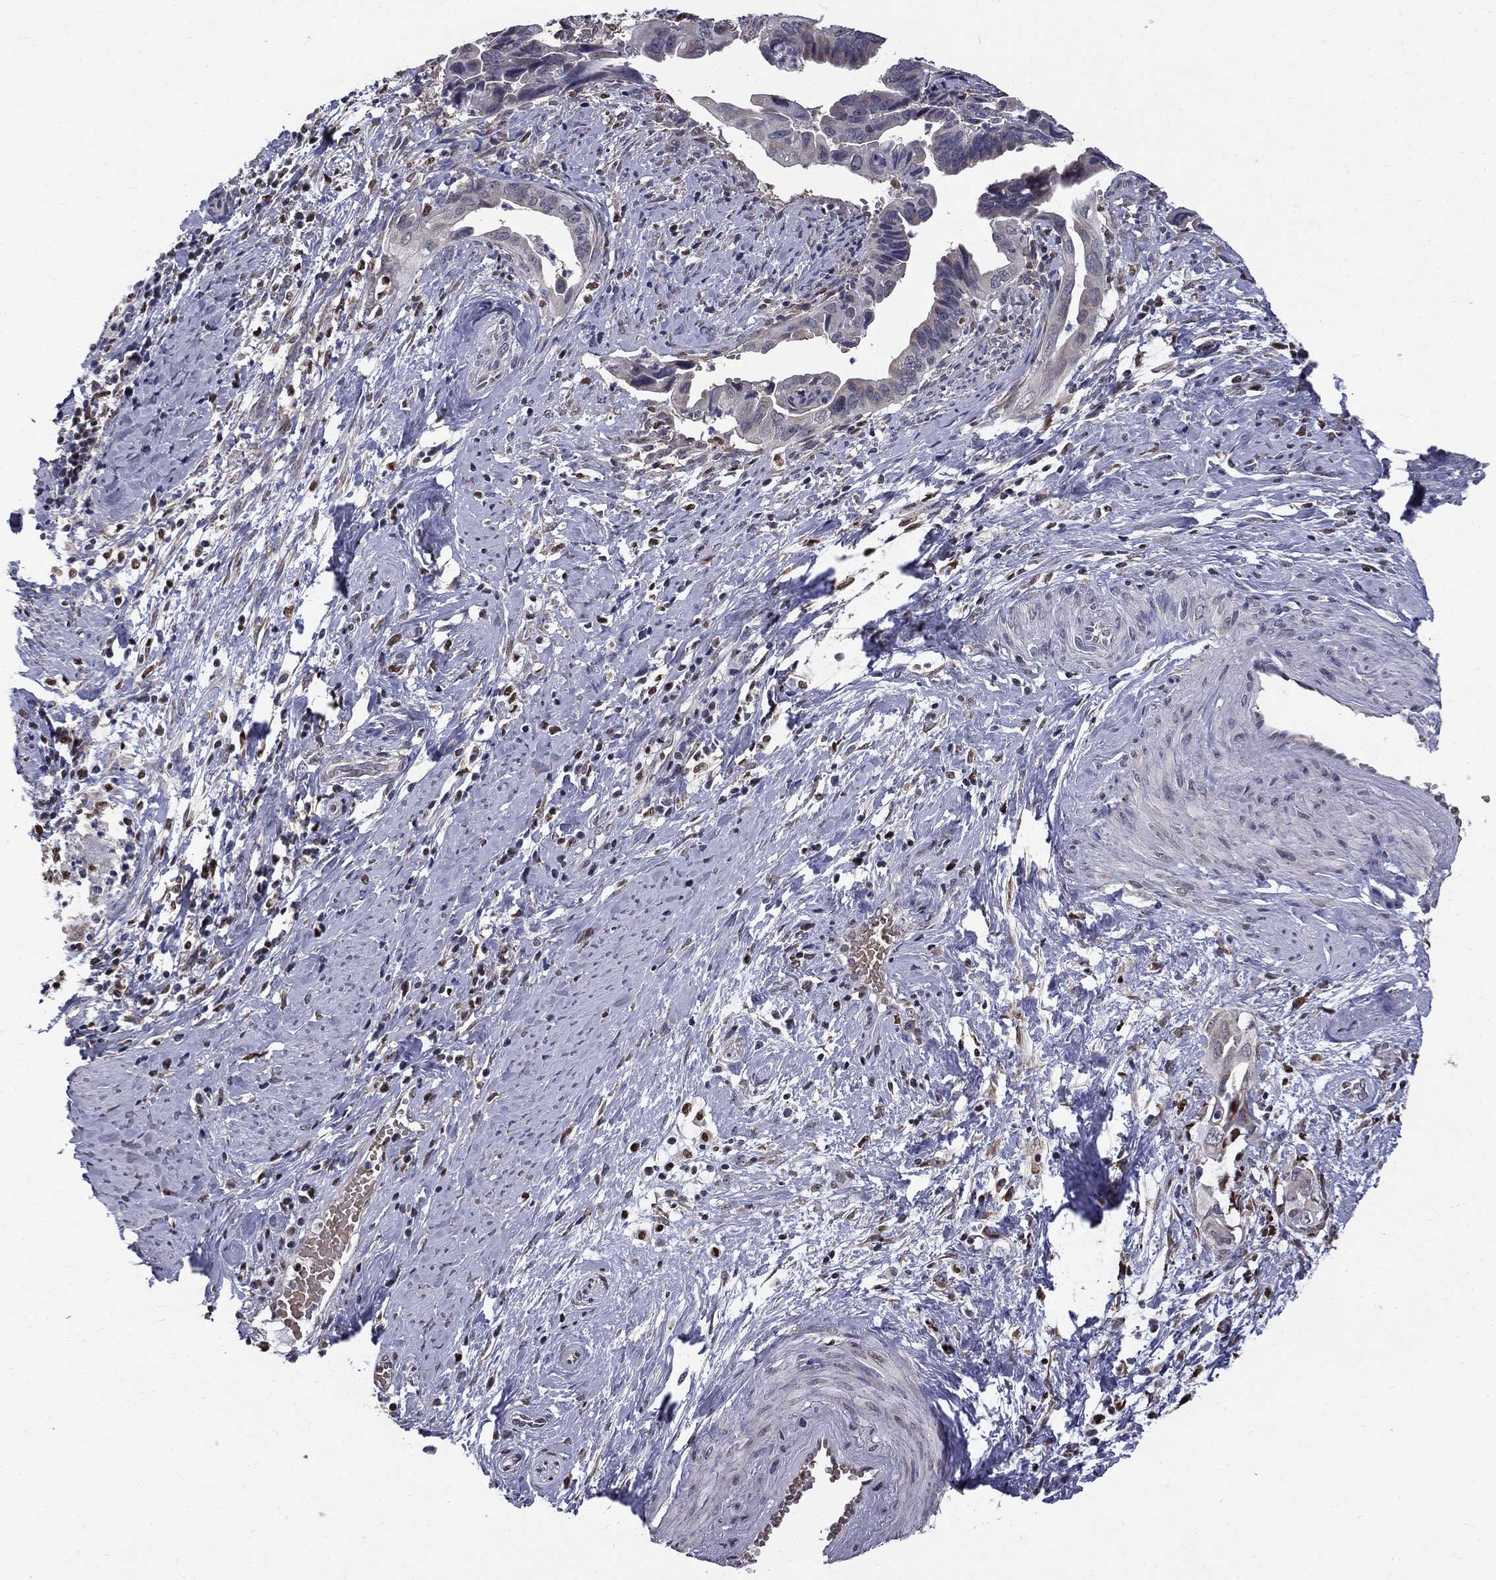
{"staining": {"intensity": "weak", "quantity": "<25%", "location": "cytoplasmic/membranous"}, "tissue": "cervical cancer", "cell_type": "Tumor cells", "image_type": "cancer", "snomed": [{"axis": "morphology", "description": "Adenocarcinoma, NOS"}, {"axis": "topography", "description": "Cervix"}], "caption": "There is no significant staining in tumor cells of cervical cancer (adenocarcinoma).", "gene": "HSPB2", "patient": {"sex": "female", "age": 42}}